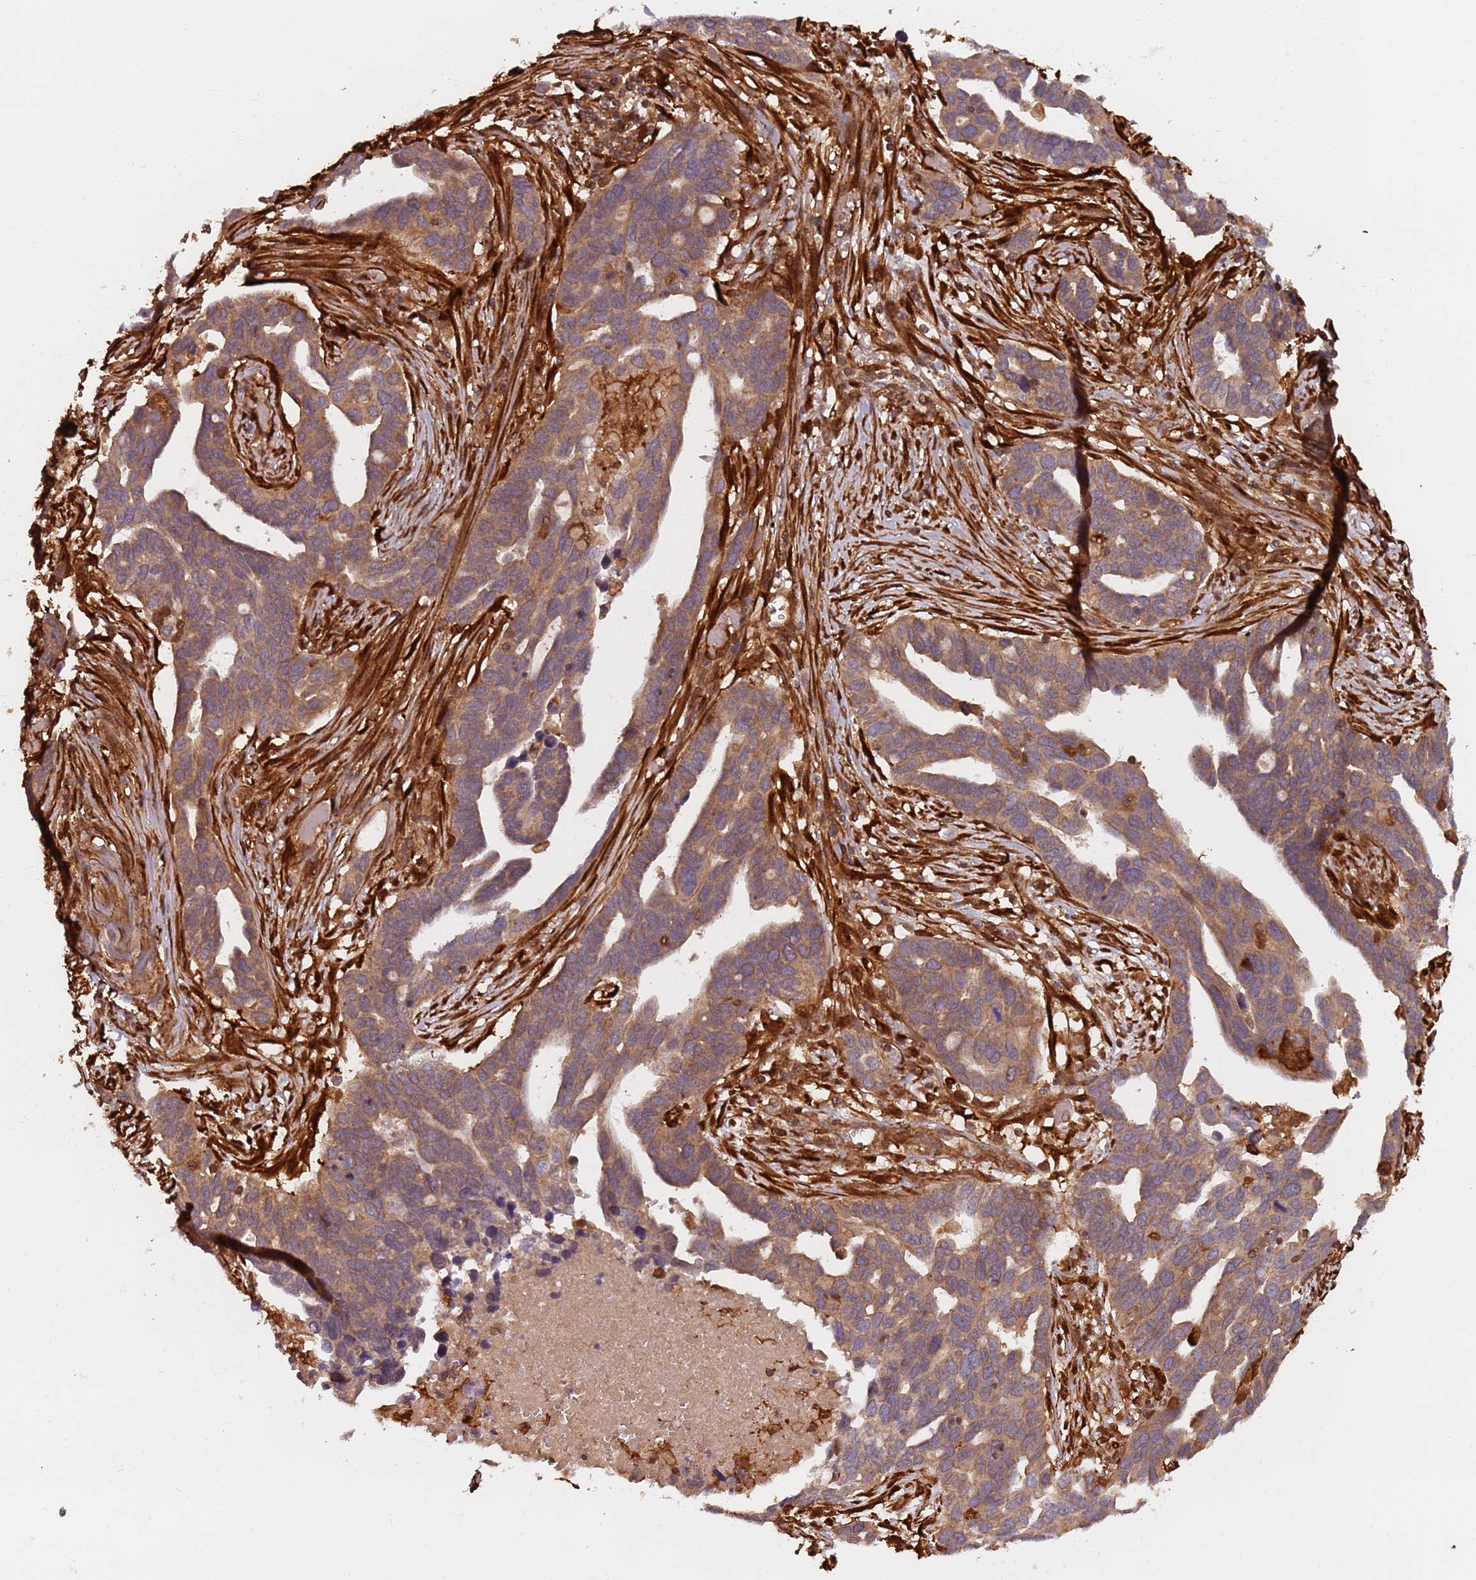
{"staining": {"intensity": "moderate", "quantity": ">75%", "location": "cytoplasmic/membranous"}, "tissue": "ovarian cancer", "cell_type": "Tumor cells", "image_type": "cancer", "snomed": [{"axis": "morphology", "description": "Cystadenocarcinoma, serous, NOS"}, {"axis": "topography", "description": "Ovary"}], "caption": "Moderate cytoplasmic/membranous staining for a protein is identified in approximately >75% of tumor cells of ovarian cancer using immunohistochemistry.", "gene": "SDCCAG8", "patient": {"sex": "female", "age": 54}}